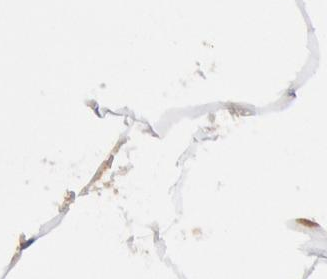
{"staining": {"intensity": "moderate", "quantity": "25%-75%", "location": "nuclear"}, "tissue": "adipose tissue", "cell_type": "Adipocytes", "image_type": "normal", "snomed": [{"axis": "morphology", "description": "Normal tissue, NOS"}, {"axis": "morphology", "description": "Duct carcinoma"}, {"axis": "topography", "description": "Breast"}, {"axis": "topography", "description": "Adipose tissue"}], "caption": "Human adipose tissue stained with a brown dye reveals moderate nuclear positive expression in approximately 25%-75% of adipocytes.", "gene": "PPP4R3B", "patient": {"sex": "female", "age": 37}}